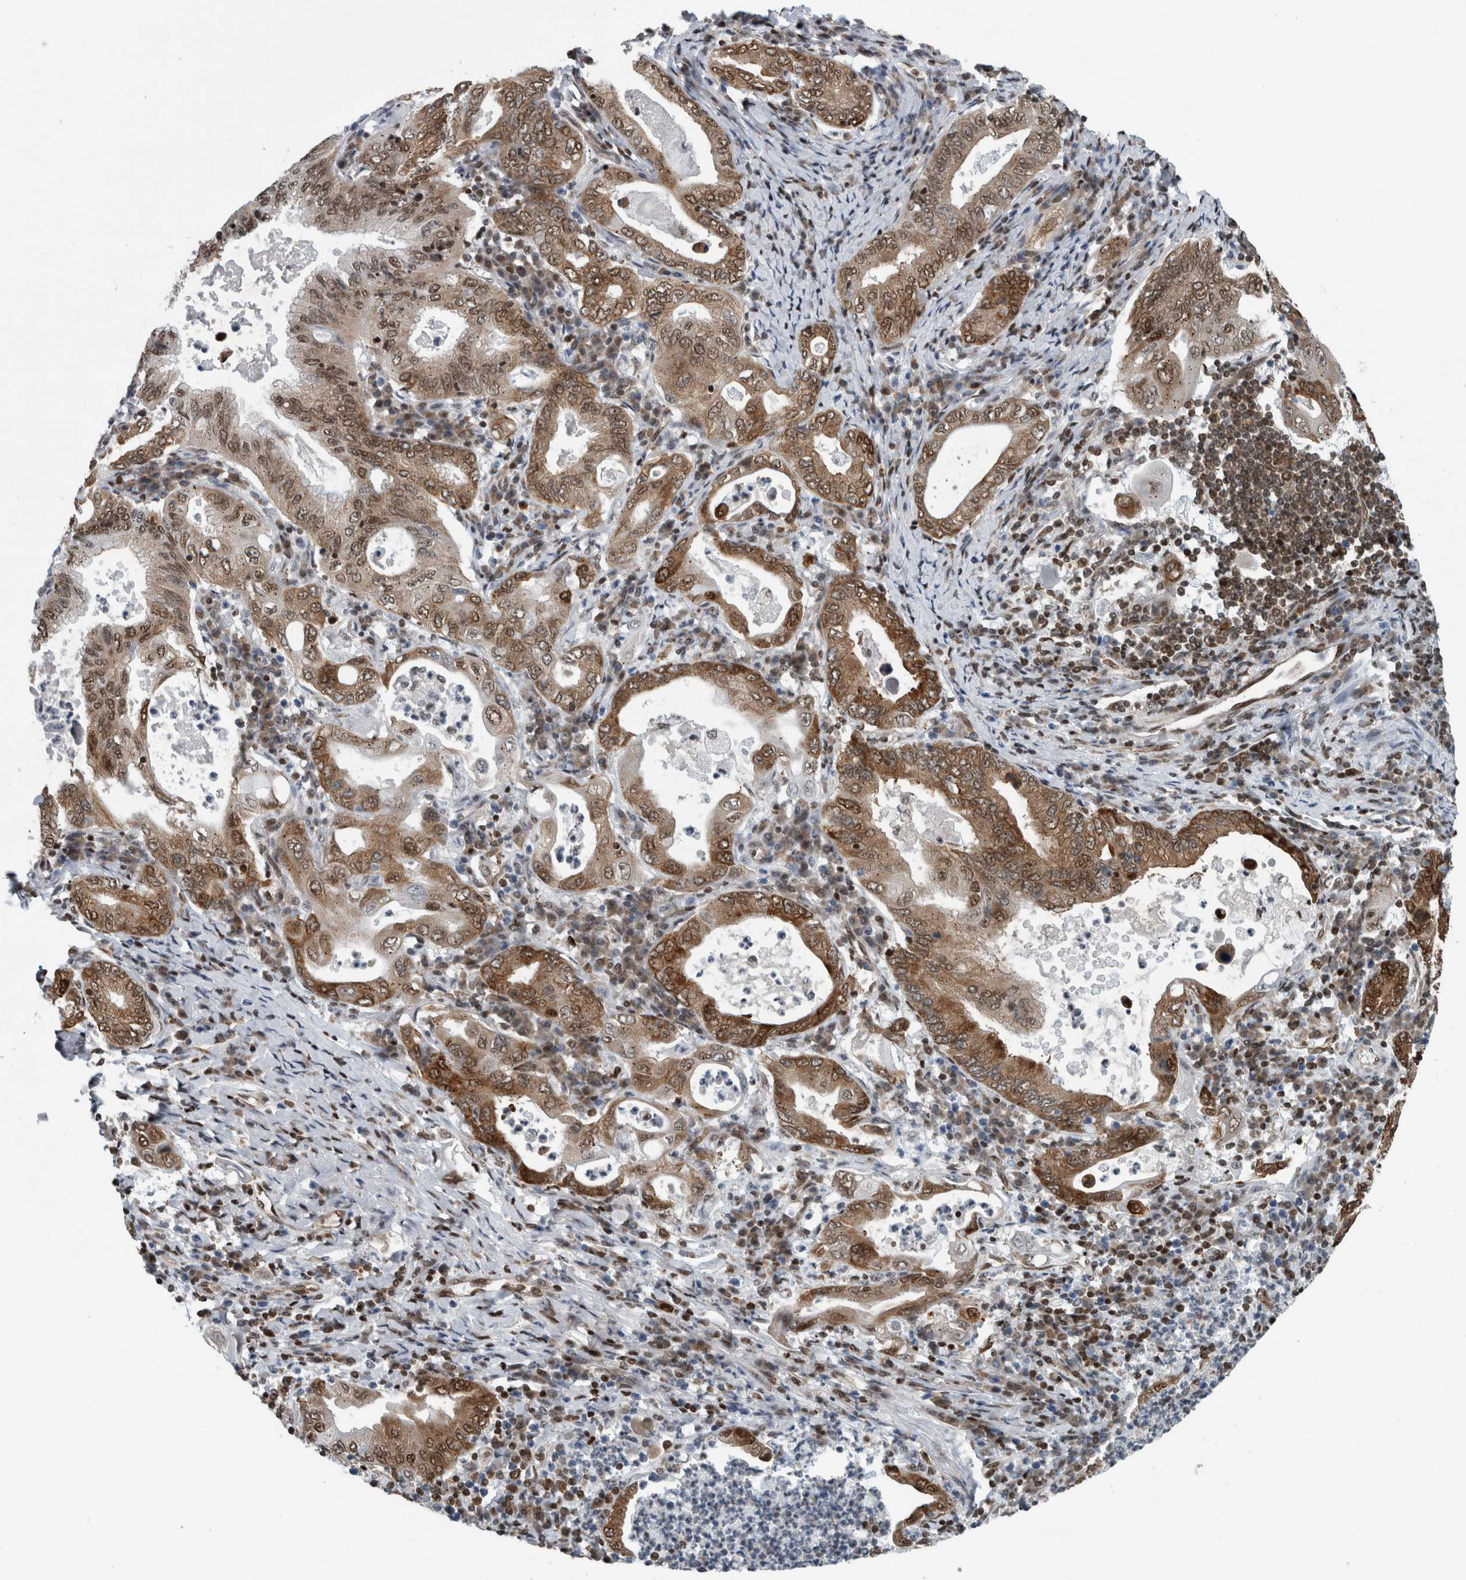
{"staining": {"intensity": "moderate", "quantity": ">75%", "location": "cytoplasmic/membranous"}, "tissue": "stomach cancer", "cell_type": "Tumor cells", "image_type": "cancer", "snomed": [{"axis": "morphology", "description": "Normal tissue, NOS"}, {"axis": "morphology", "description": "Adenocarcinoma, NOS"}, {"axis": "topography", "description": "Esophagus"}, {"axis": "topography", "description": "Stomach, upper"}, {"axis": "topography", "description": "Peripheral nerve tissue"}], "caption": "This histopathology image demonstrates immunohistochemistry staining of stomach adenocarcinoma, with medium moderate cytoplasmic/membranous staining in about >75% of tumor cells.", "gene": "DNMT3A", "patient": {"sex": "male", "age": 62}}